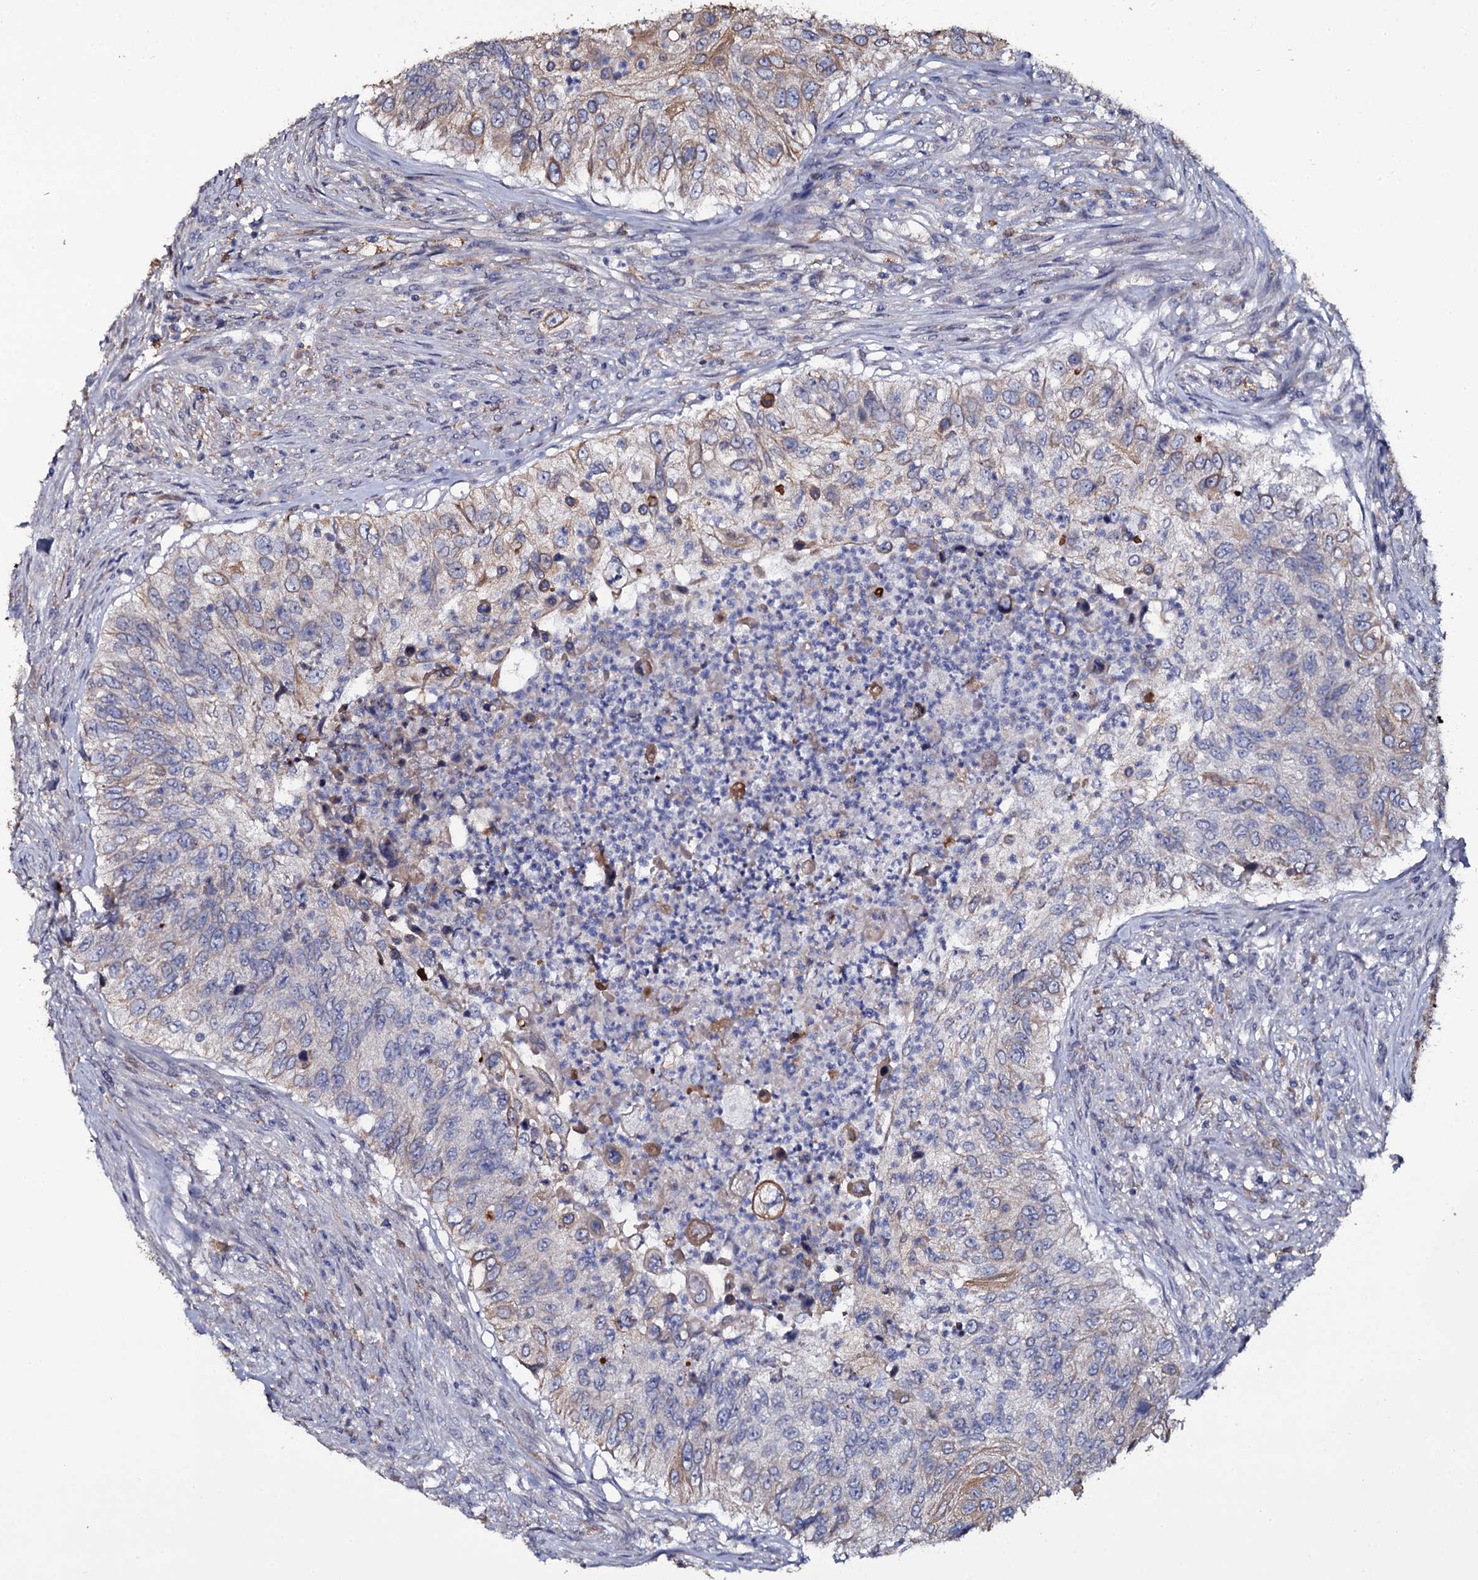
{"staining": {"intensity": "weak", "quantity": "<25%", "location": "cytoplasmic/membranous"}, "tissue": "urothelial cancer", "cell_type": "Tumor cells", "image_type": "cancer", "snomed": [{"axis": "morphology", "description": "Urothelial carcinoma, High grade"}, {"axis": "topography", "description": "Urinary bladder"}], "caption": "Protein analysis of urothelial cancer reveals no significant positivity in tumor cells. Brightfield microscopy of IHC stained with DAB (3,3'-diaminobenzidine) (brown) and hematoxylin (blue), captured at high magnification.", "gene": "CRYL1", "patient": {"sex": "female", "age": 60}}